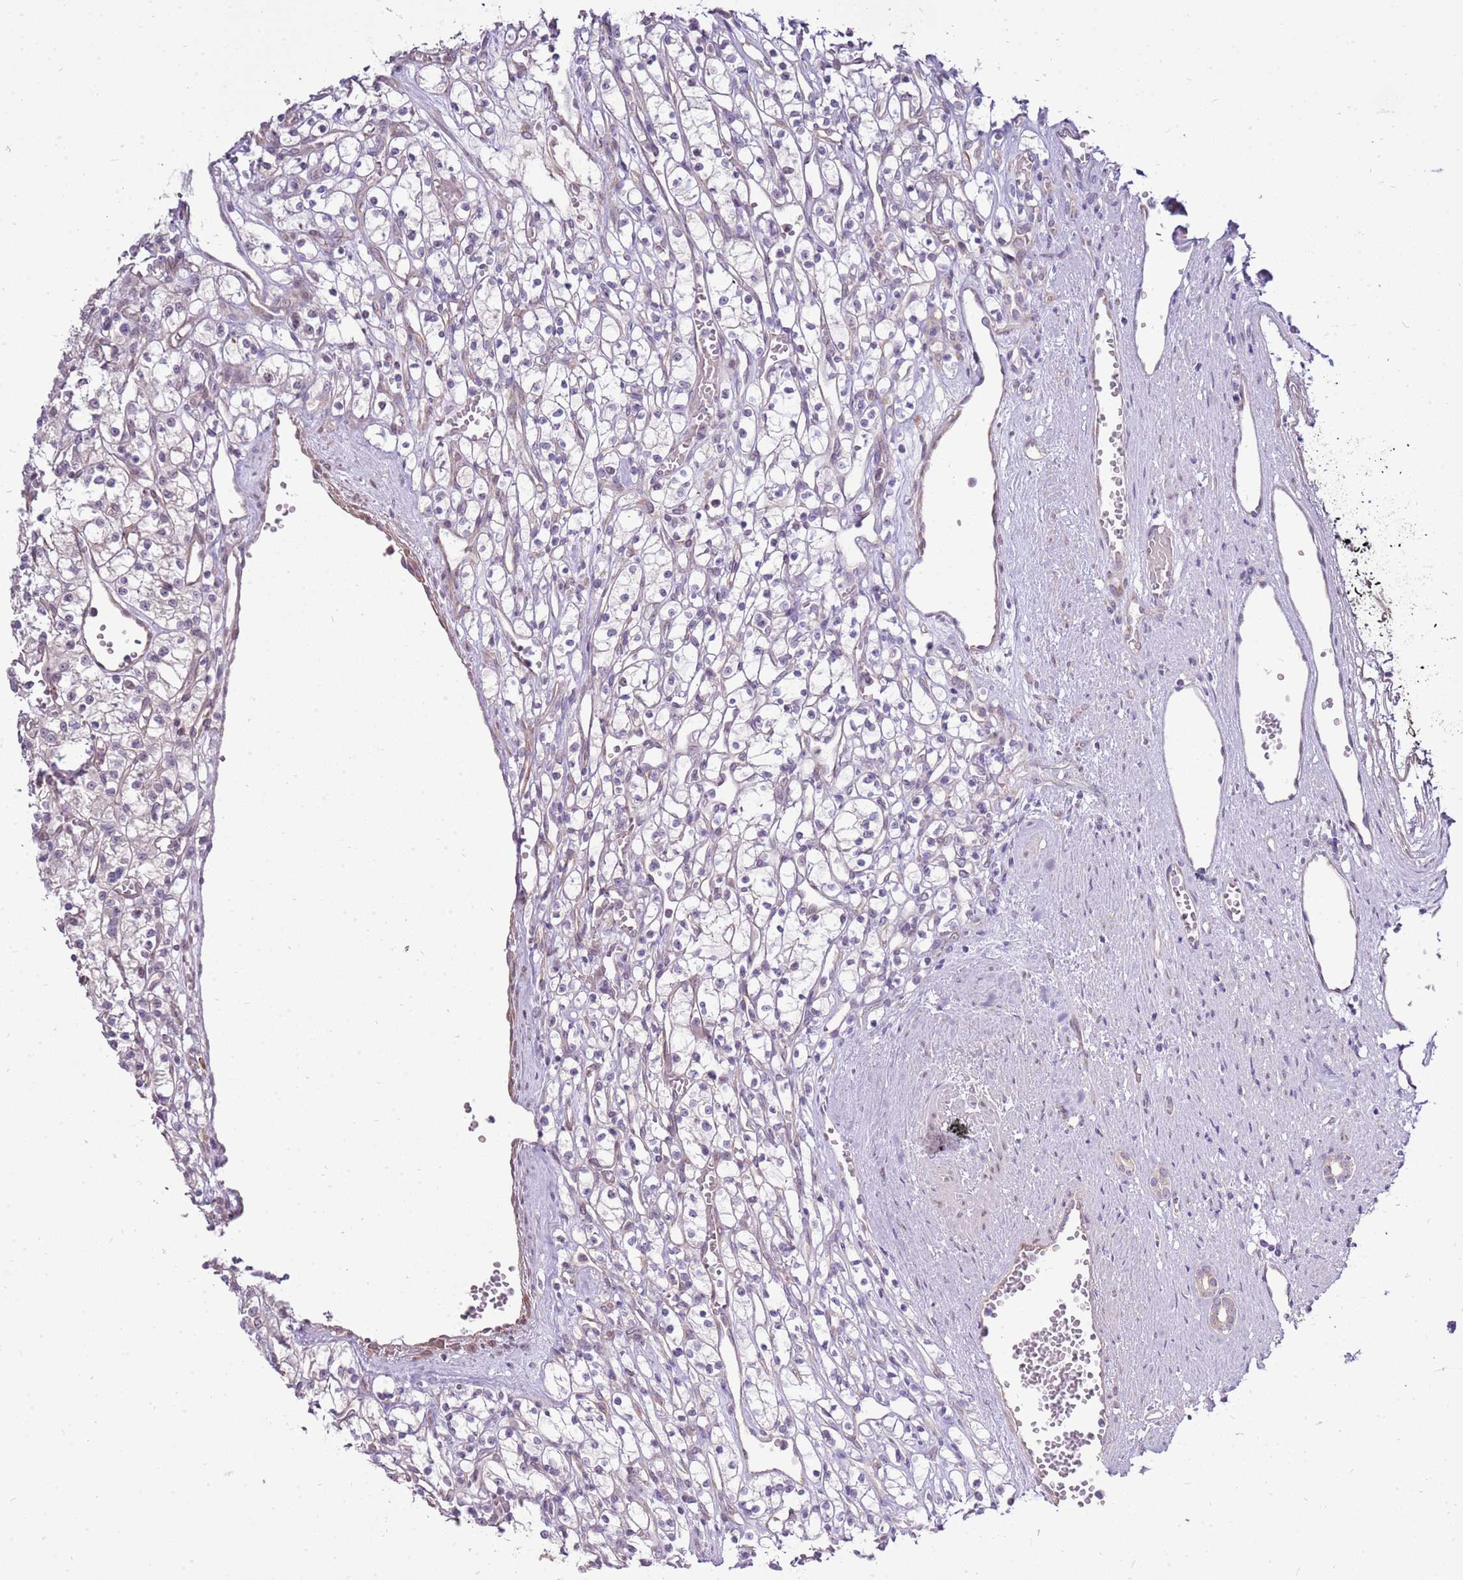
{"staining": {"intensity": "negative", "quantity": "none", "location": "none"}, "tissue": "renal cancer", "cell_type": "Tumor cells", "image_type": "cancer", "snomed": [{"axis": "morphology", "description": "Adenocarcinoma, NOS"}, {"axis": "topography", "description": "Kidney"}], "caption": "IHC histopathology image of neoplastic tissue: renal cancer stained with DAB (3,3'-diaminobenzidine) displays no significant protein staining in tumor cells. Nuclei are stained in blue.", "gene": "UGGT2", "patient": {"sex": "female", "age": 59}}